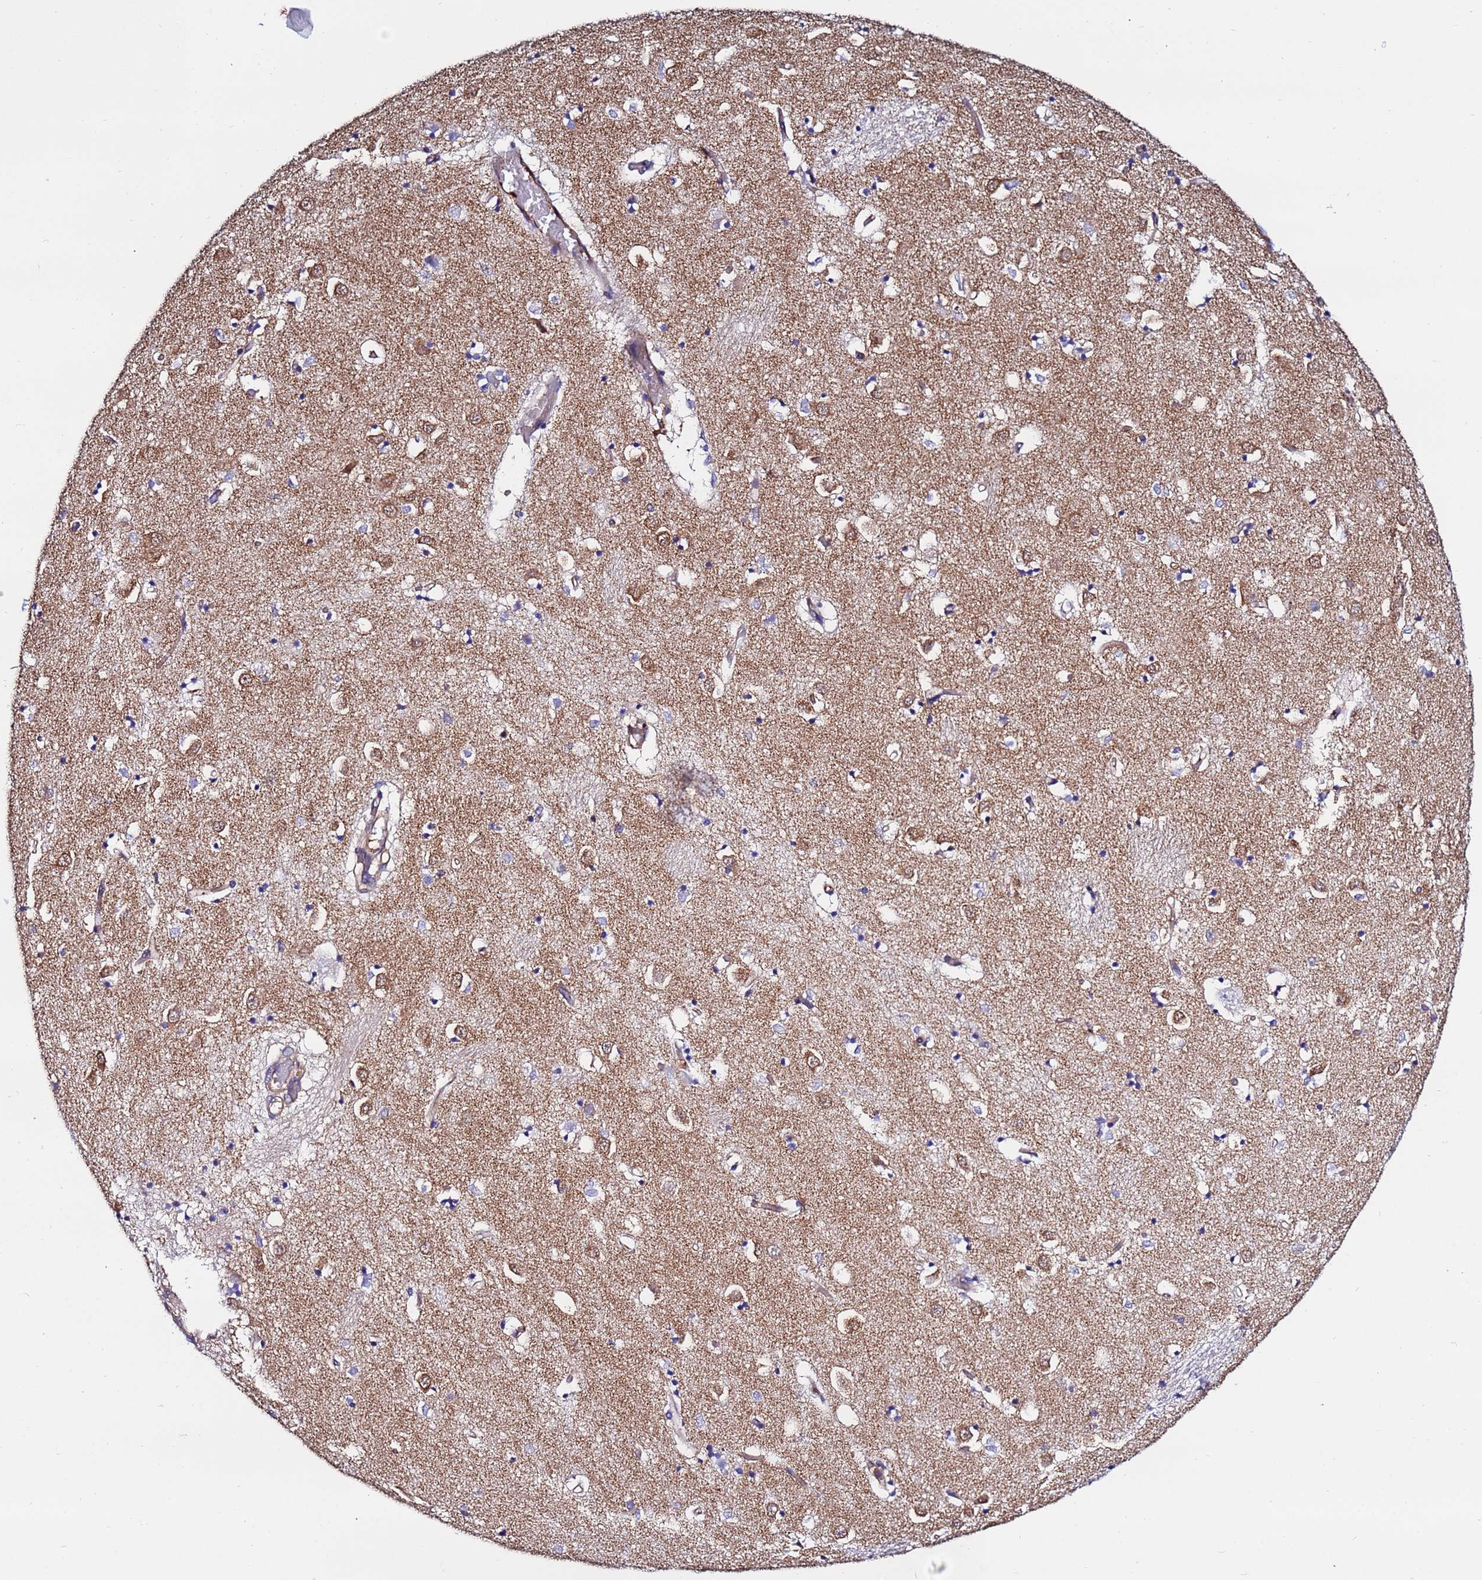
{"staining": {"intensity": "negative", "quantity": "none", "location": "none"}, "tissue": "caudate", "cell_type": "Glial cells", "image_type": "normal", "snomed": [{"axis": "morphology", "description": "Normal tissue, NOS"}, {"axis": "topography", "description": "Lateral ventricle wall"}], "caption": "There is no significant staining in glial cells of caudate. (DAB immunohistochemistry (IHC), high magnification).", "gene": "POTEE", "patient": {"sex": "male", "age": 70}}